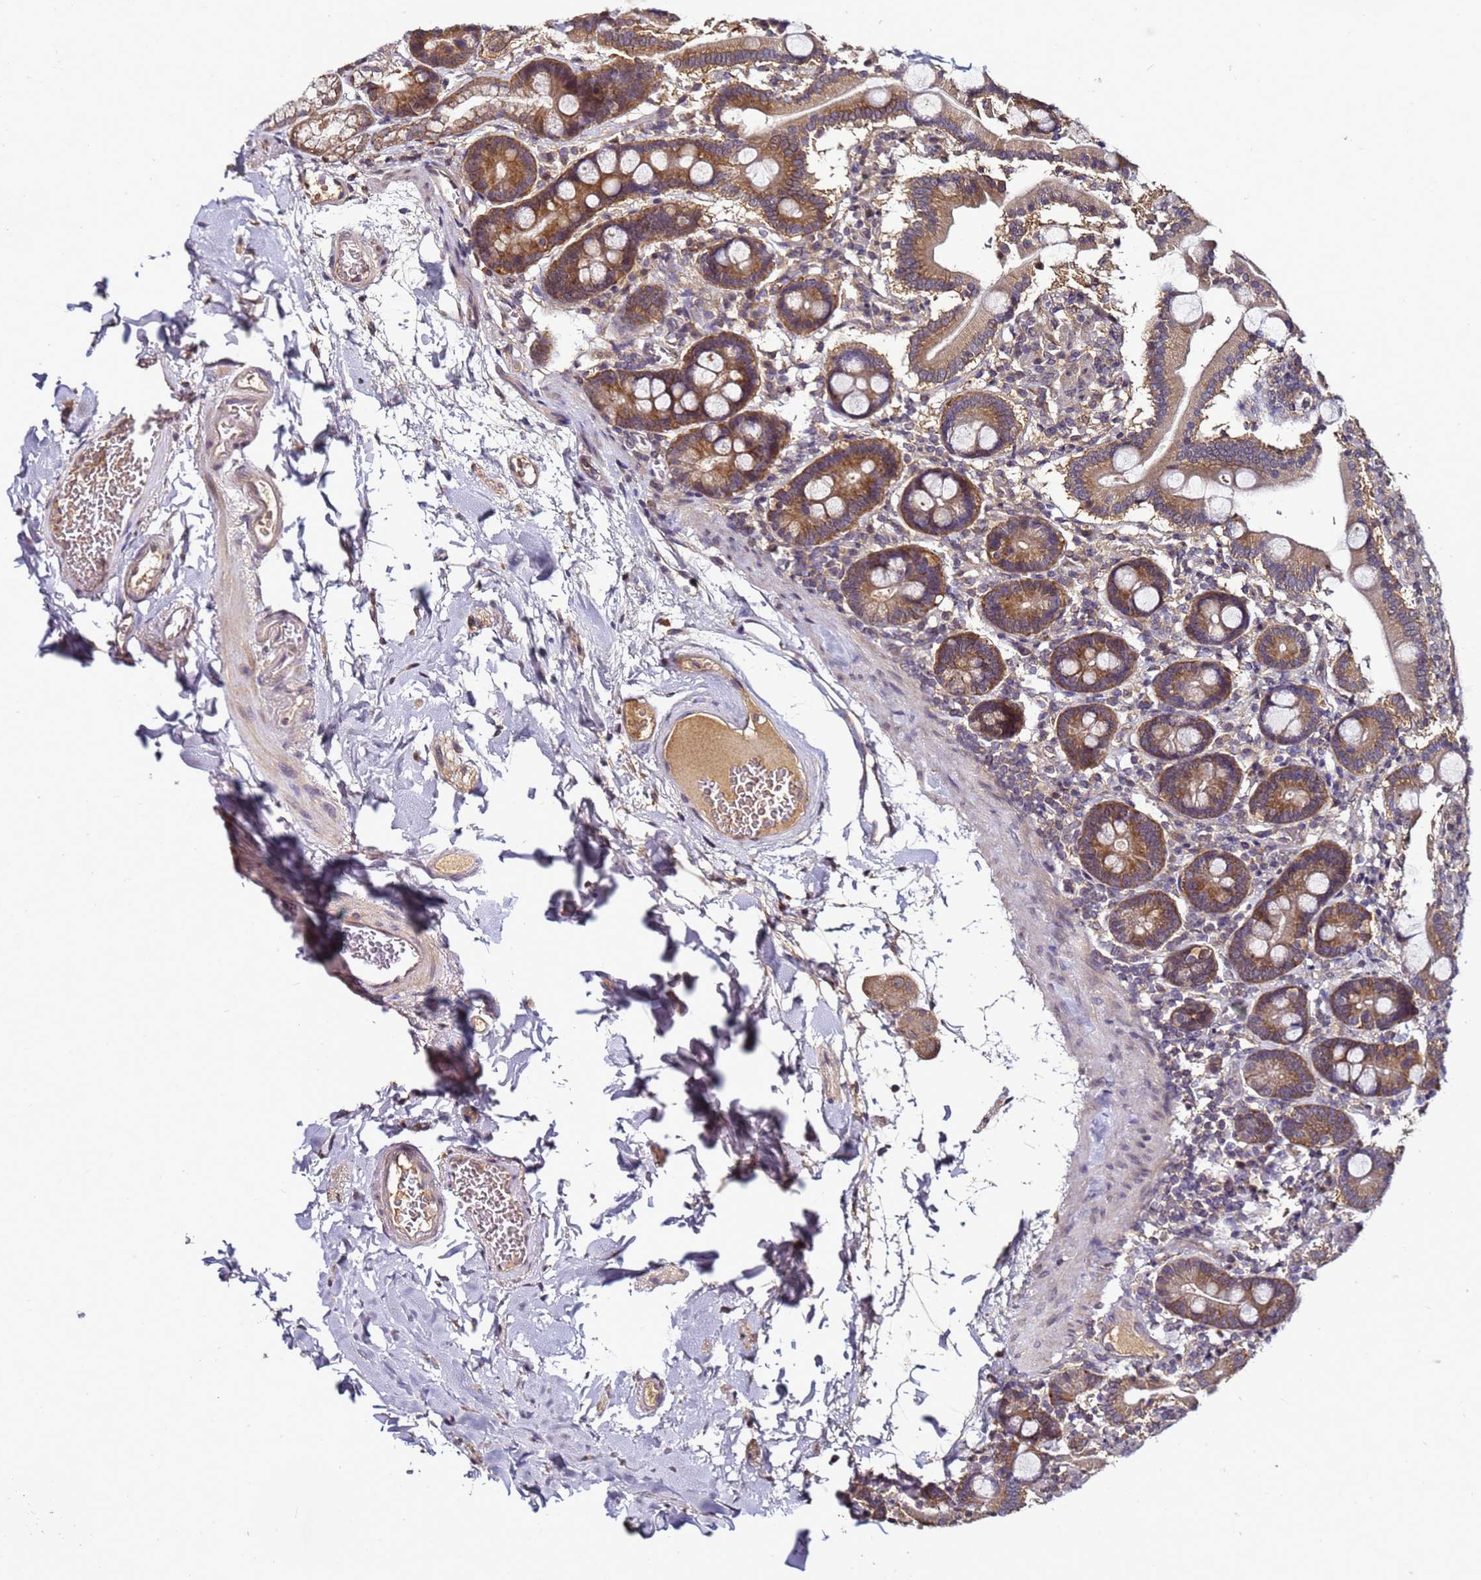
{"staining": {"intensity": "moderate", "quantity": ">75%", "location": "cytoplasmic/membranous"}, "tissue": "duodenum", "cell_type": "Glandular cells", "image_type": "normal", "snomed": [{"axis": "morphology", "description": "Normal tissue, NOS"}, {"axis": "topography", "description": "Duodenum"}], "caption": "DAB (3,3'-diaminobenzidine) immunohistochemical staining of normal duodenum reveals moderate cytoplasmic/membranous protein expression in about >75% of glandular cells.", "gene": "ANKRD17", "patient": {"sex": "male", "age": 55}}